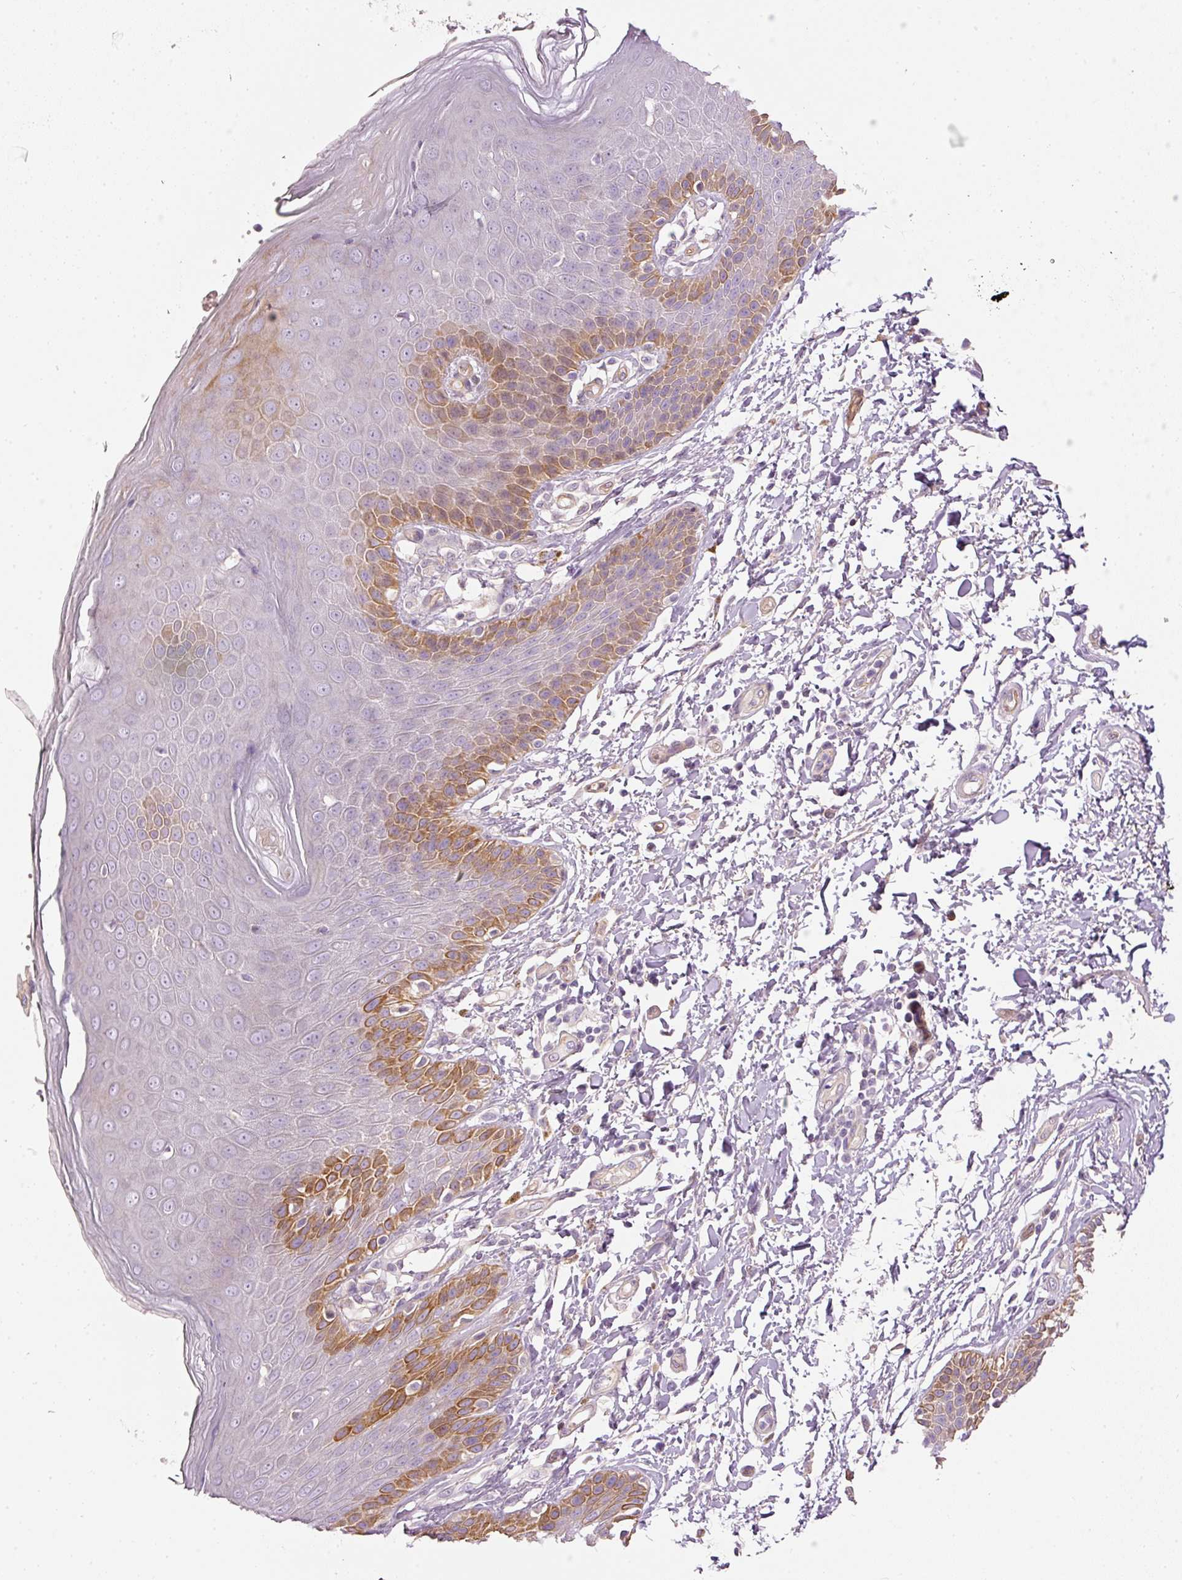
{"staining": {"intensity": "moderate", "quantity": "<25%", "location": "cytoplasmic/membranous"}, "tissue": "skin", "cell_type": "Epidermal cells", "image_type": "normal", "snomed": [{"axis": "morphology", "description": "Normal tissue, NOS"}, {"axis": "topography", "description": "Peripheral nerve tissue"}], "caption": "Immunohistochemistry image of unremarkable skin: skin stained using IHC shows low levels of moderate protein expression localized specifically in the cytoplasmic/membranous of epidermal cells, appearing as a cytoplasmic/membranous brown color.", "gene": "OSR2", "patient": {"sex": "male", "age": 51}}